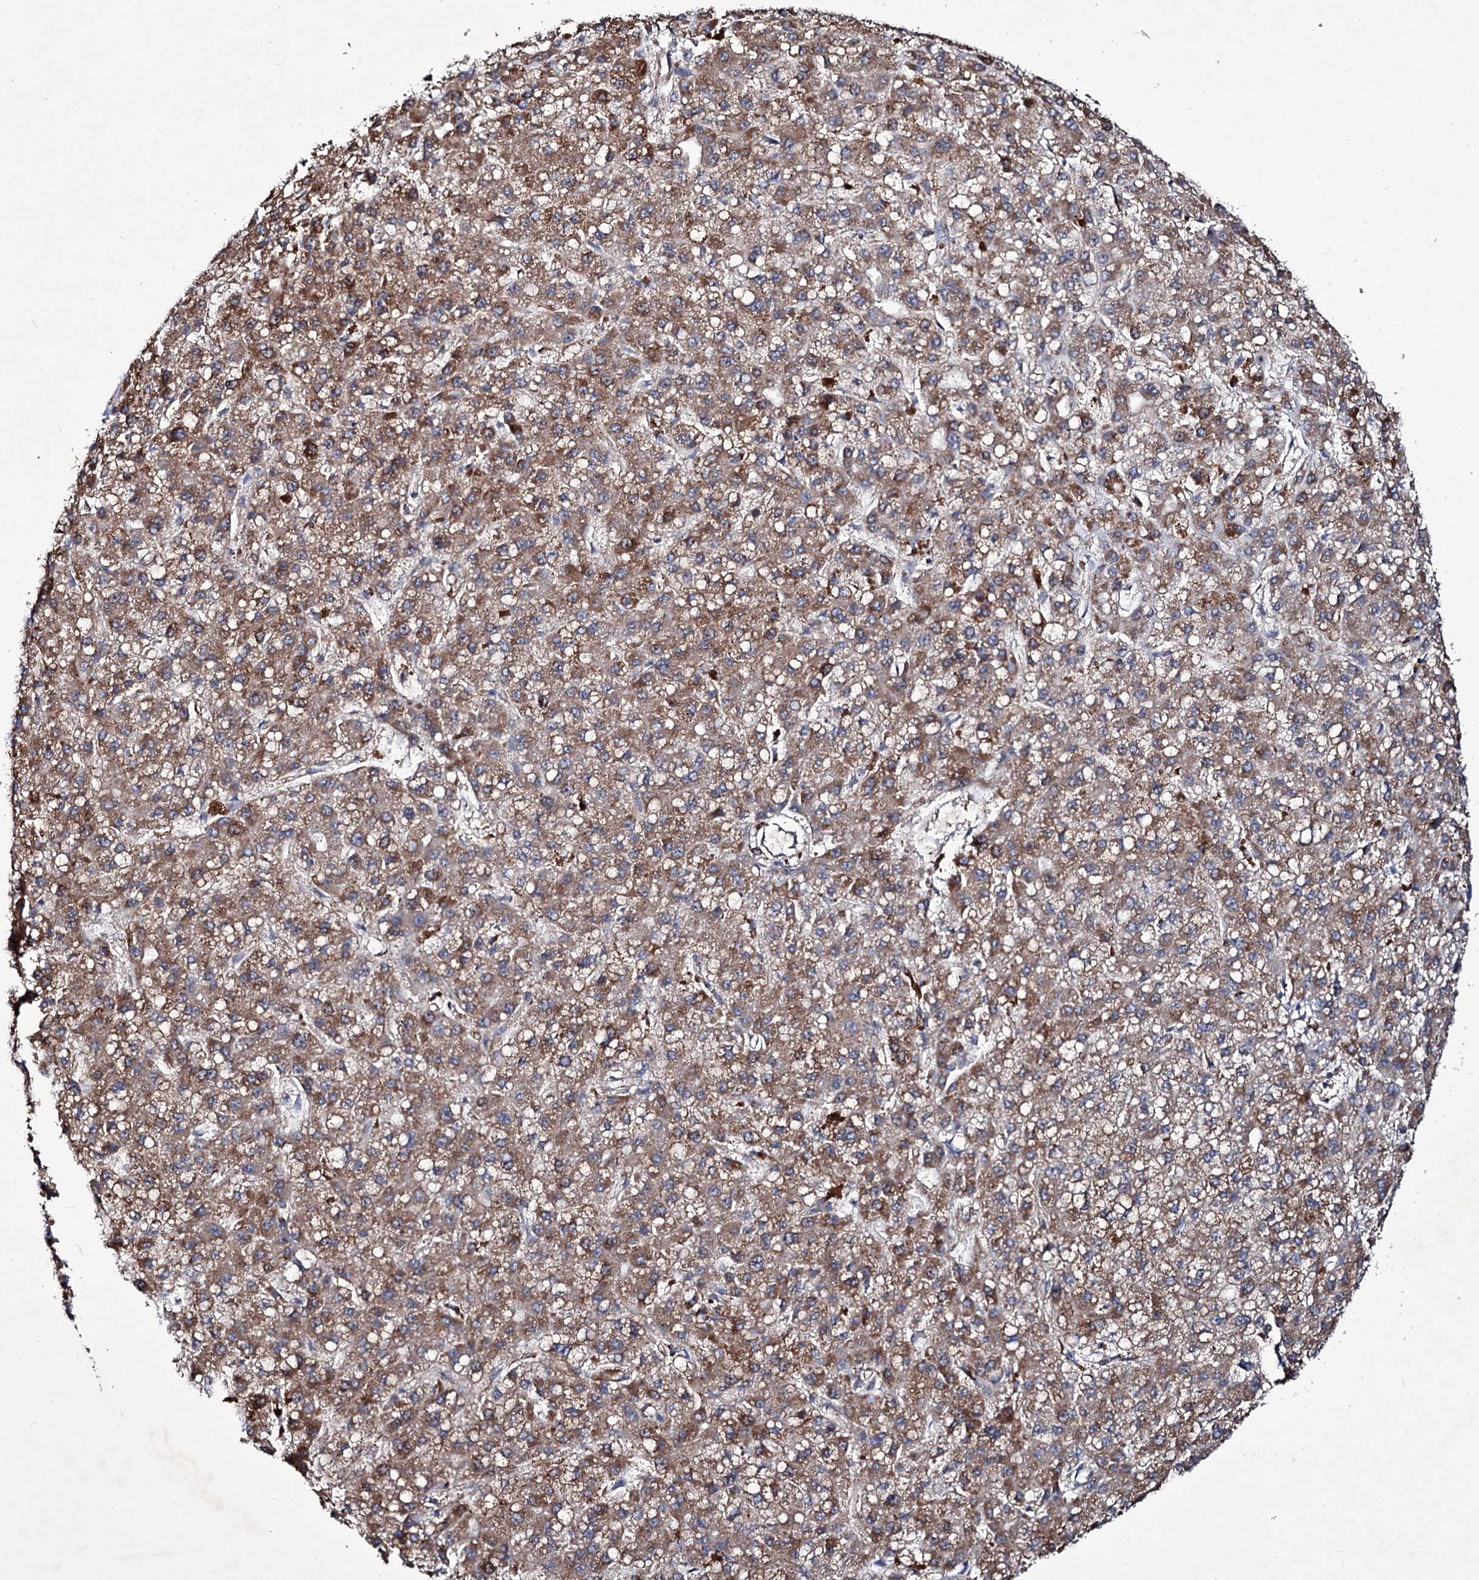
{"staining": {"intensity": "moderate", "quantity": ">75%", "location": "cytoplasmic/membranous"}, "tissue": "liver cancer", "cell_type": "Tumor cells", "image_type": "cancer", "snomed": [{"axis": "morphology", "description": "Carcinoma, Hepatocellular, NOS"}, {"axis": "topography", "description": "Liver"}], "caption": "Approximately >75% of tumor cells in human liver cancer show moderate cytoplasmic/membranous protein positivity as visualized by brown immunohistochemical staining.", "gene": "TUBGCP5", "patient": {"sex": "male", "age": 67}}